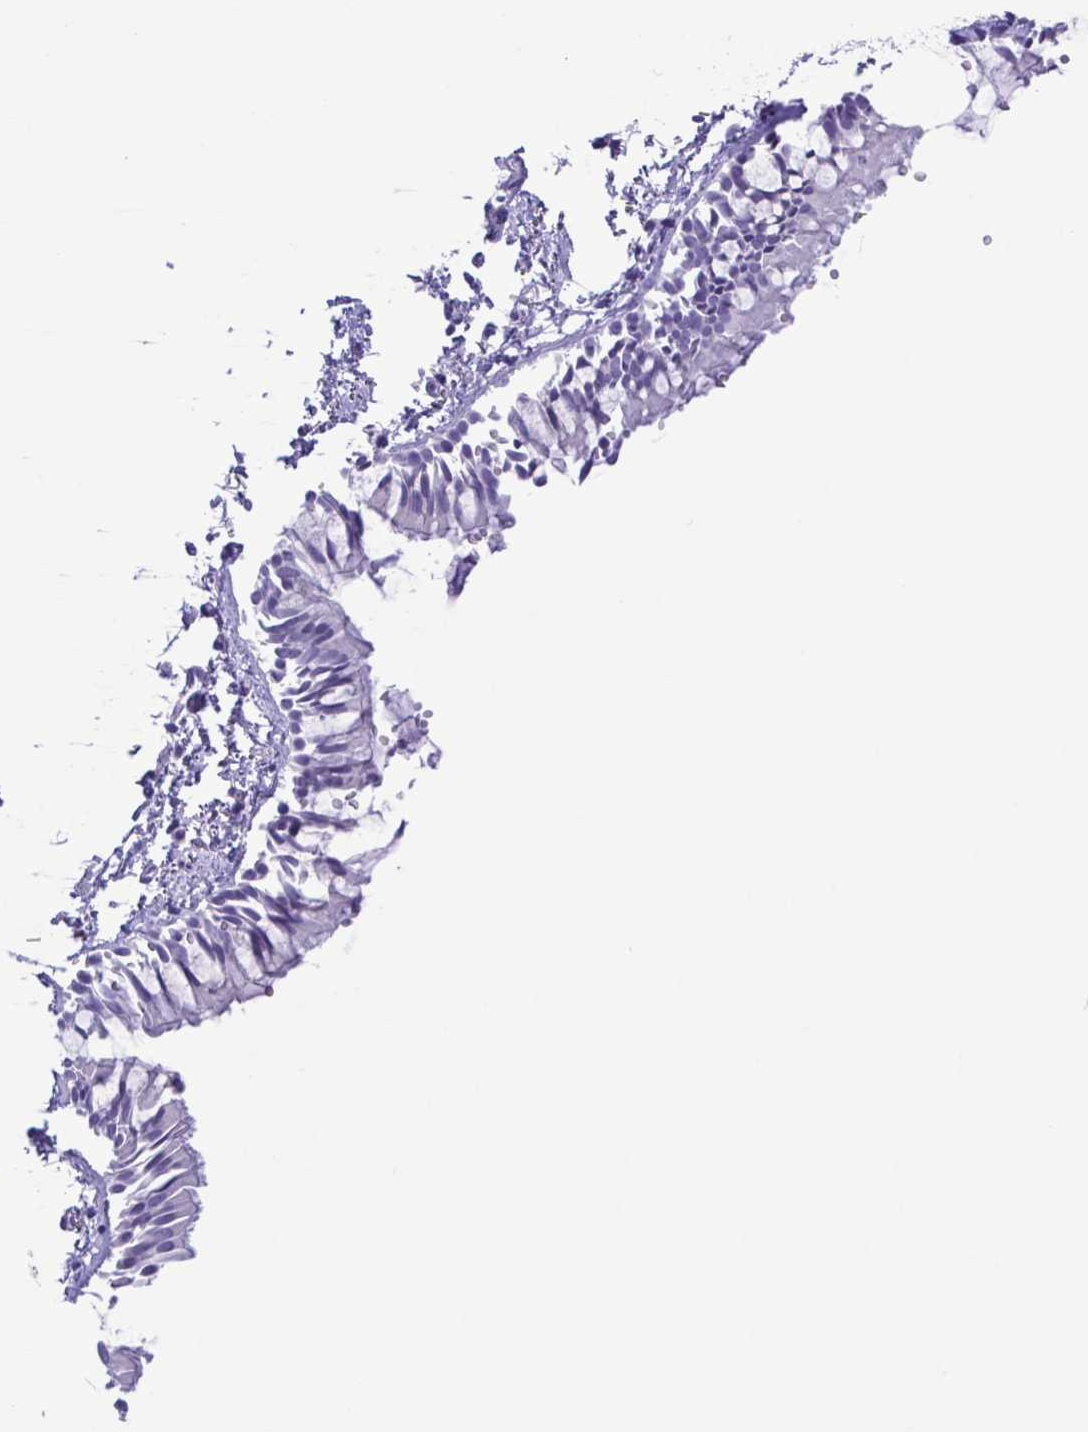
{"staining": {"intensity": "negative", "quantity": "none", "location": "none"}, "tissue": "bronchus", "cell_type": "Respiratory epithelial cells", "image_type": "normal", "snomed": [{"axis": "morphology", "description": "Normal tissue, NOS"}, {"axis": "topography", "description": "Bronchus"}], "caption": "A histopathology image of bronchus stained for a protein demonstrates no brown staining in respiratory epithelial cells.", "gene": "OVGP1", "patient": {"sex": "female", "age": 59}}